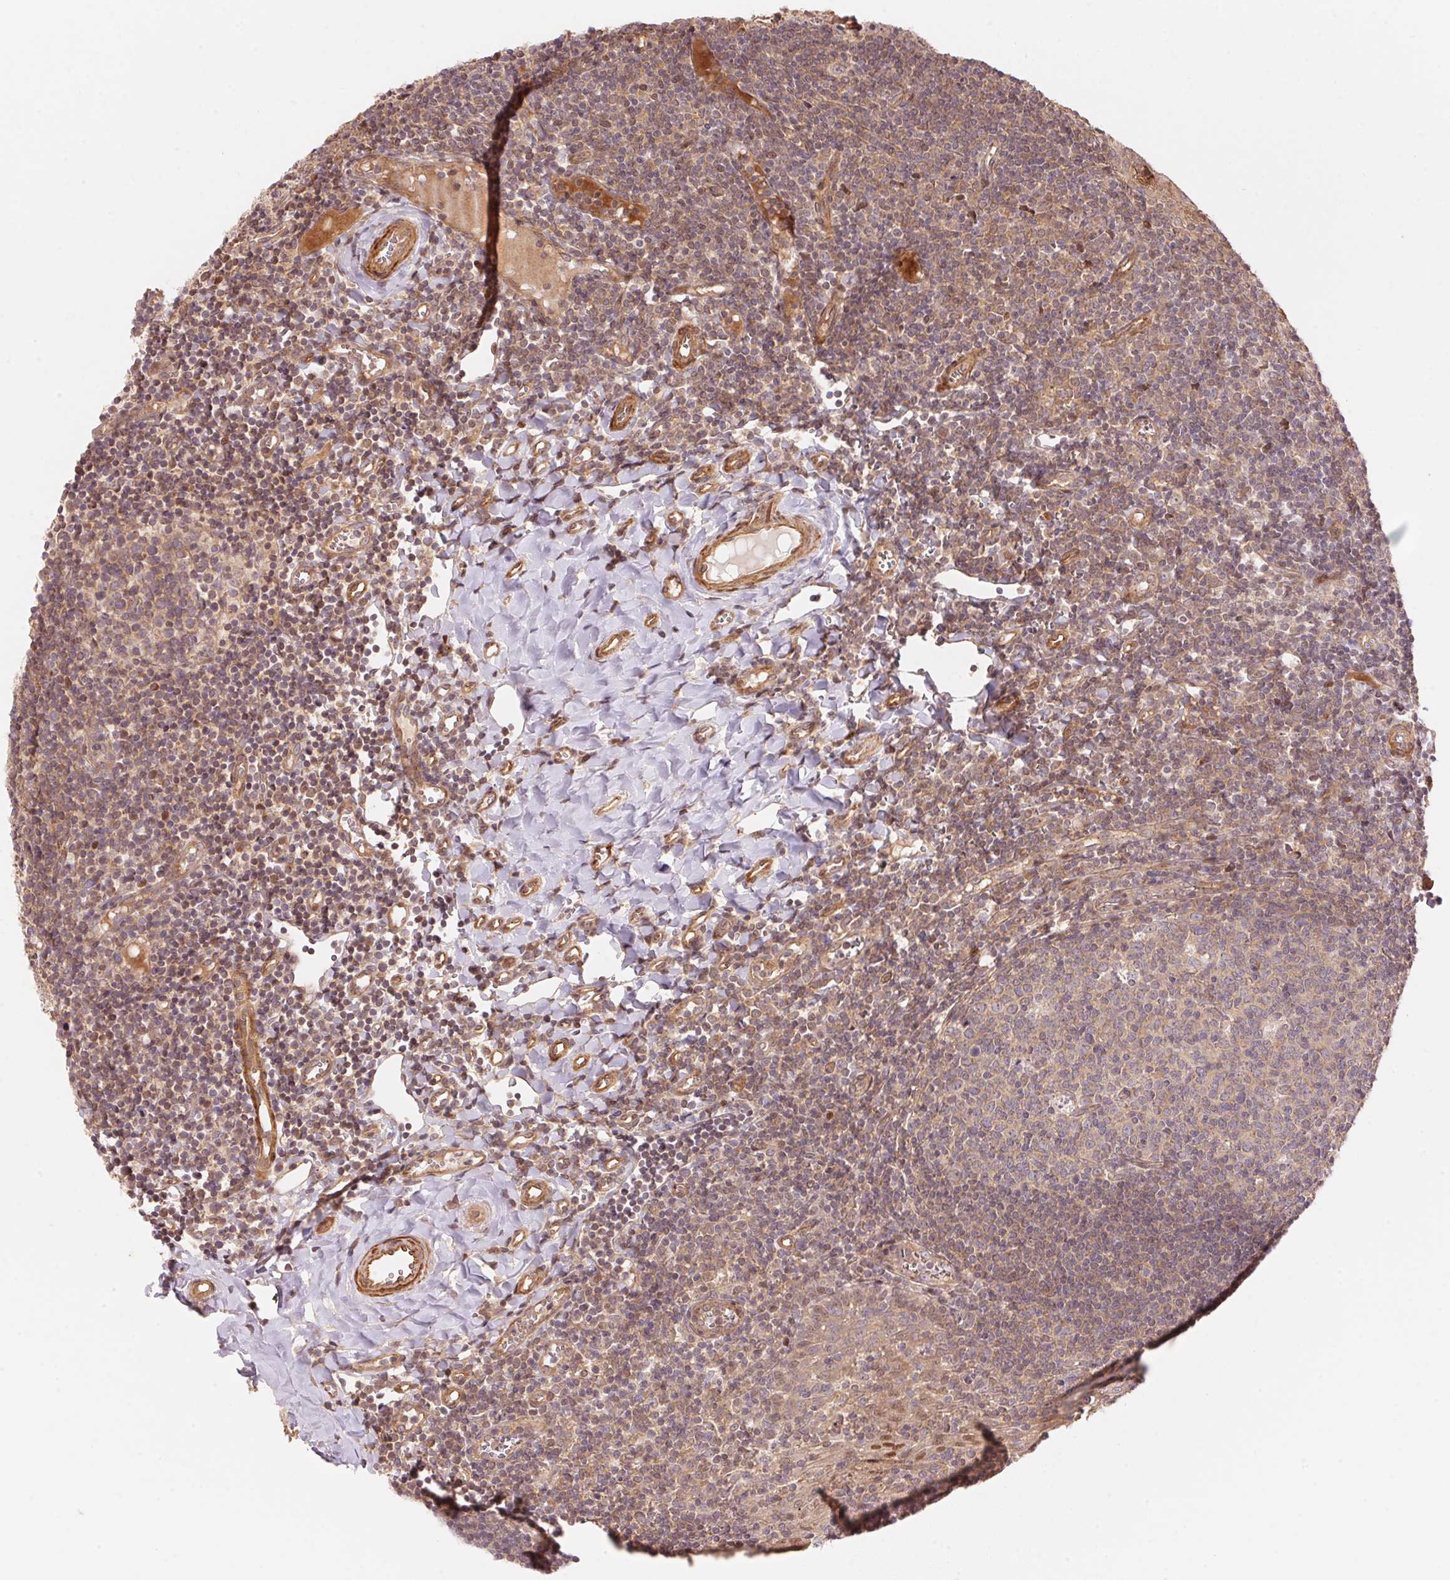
{"staining": {"intensity": "weak", "quantity": "<25%", "location": "cytoplasmic/membranous"}, "tissue": "lymph node", "cell_type": "Germinal center cells", "image_type": "normal", "snomed": [{"axis": "morphology", "description": "Normal tissue, NOS"}, {"axis": "topography", "description": "Lymph node"}], "caption": "Image shows no significant protein expression in germinal center cells of normal lymph node. (Stains: DAB IHC with hematoxylin counter stain, Microscopy: brightfield microscopy at high magnification).", "gene": "TNIP2", "patient": {"sex": "female", "age": 21}}